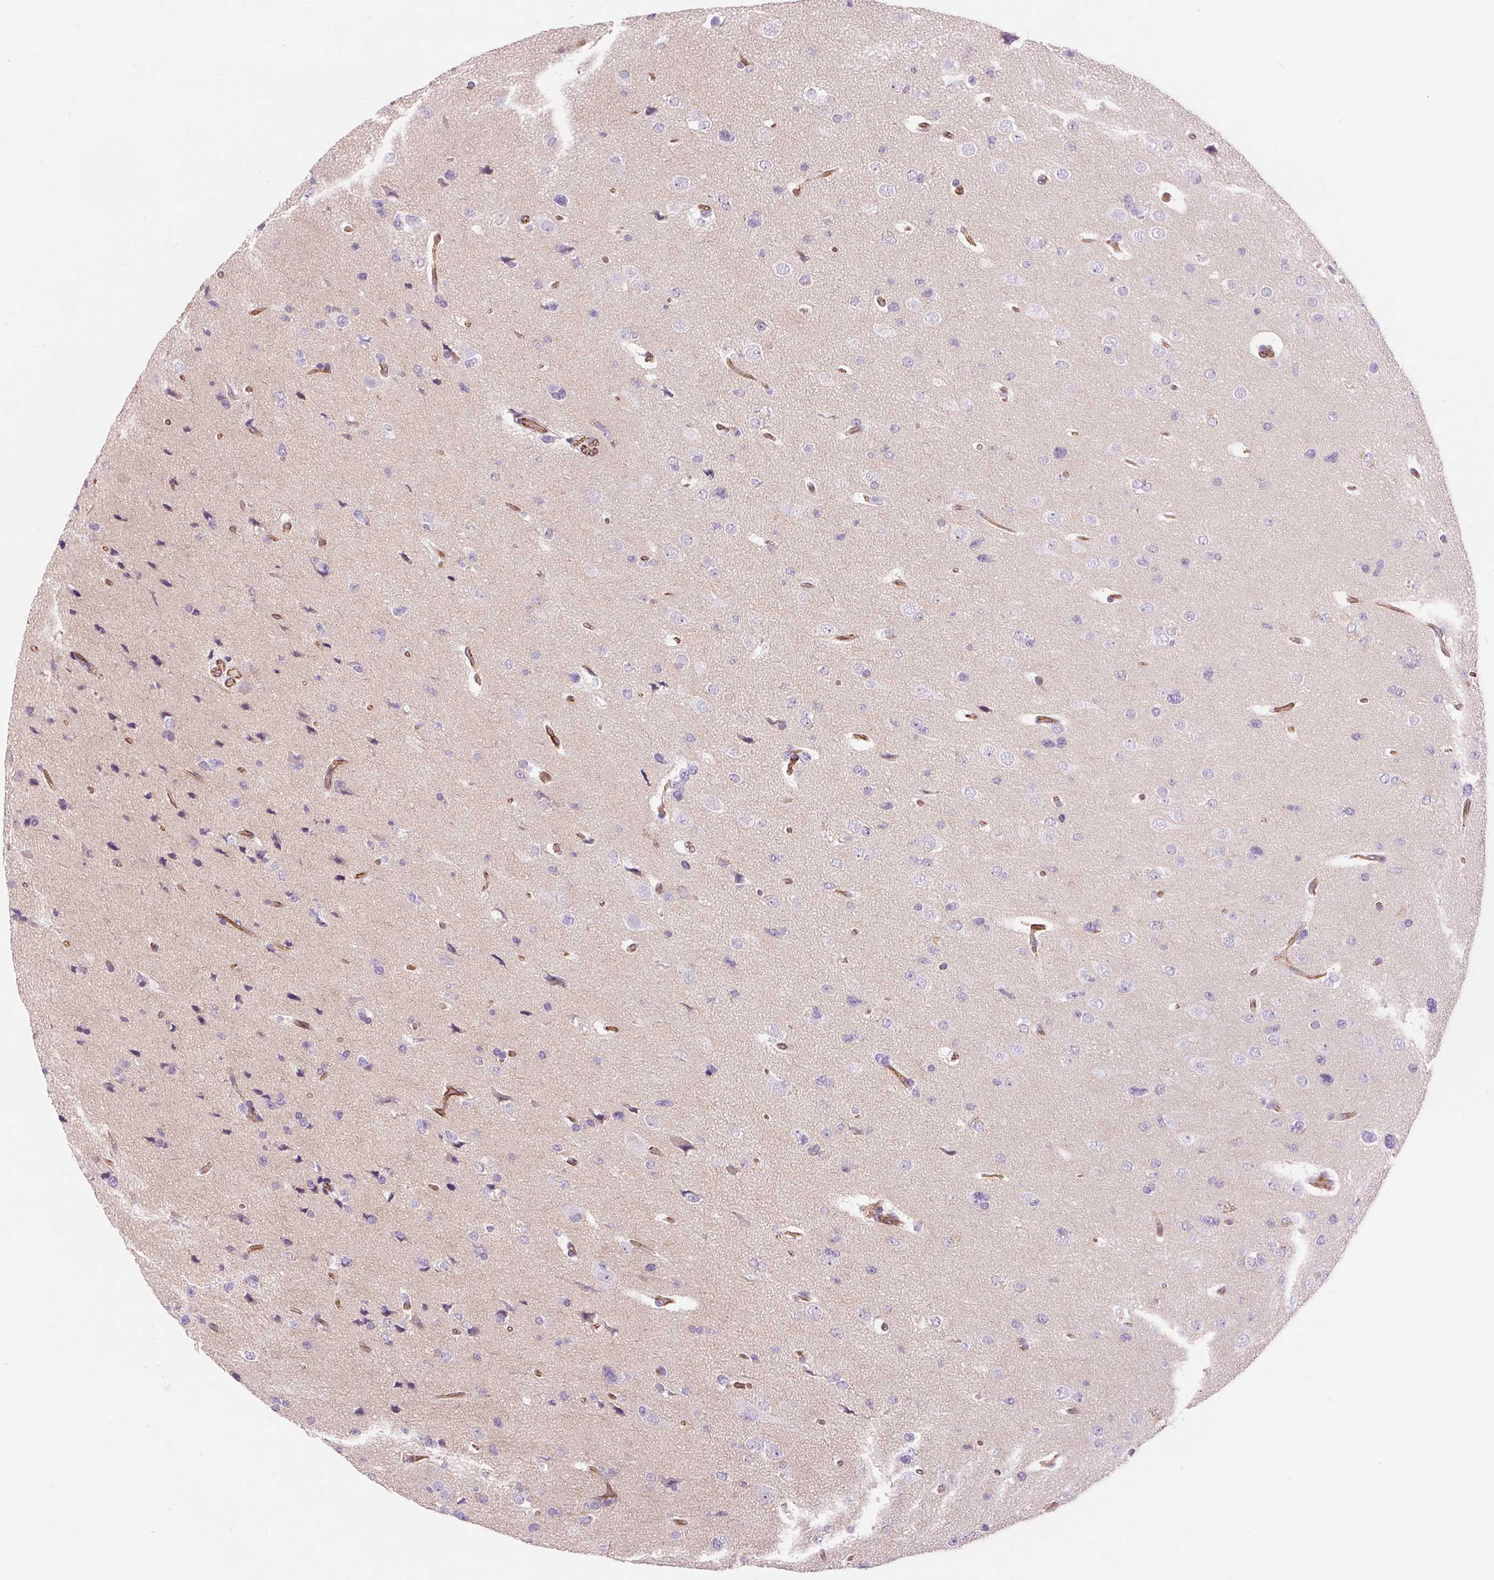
{"staining": {"intensity": "negative", "quantity": "none", "location": "none"}, "tissue": "glioma", "cell_type": "Tumor cells", "image_type": "cancer", "snomed": [{"axis": "morphology", "description": "Glioma, malignant, Low grade"}, {"axis": "topography", "description": "Brain"}], "caption": "Immunohistochemistry (IHC) of human glioma shows no expression in tumor cells. Nuclei are stained in blue.", "gene": "DIXDC1", "patient": {"sex": "female", "age": 55}}